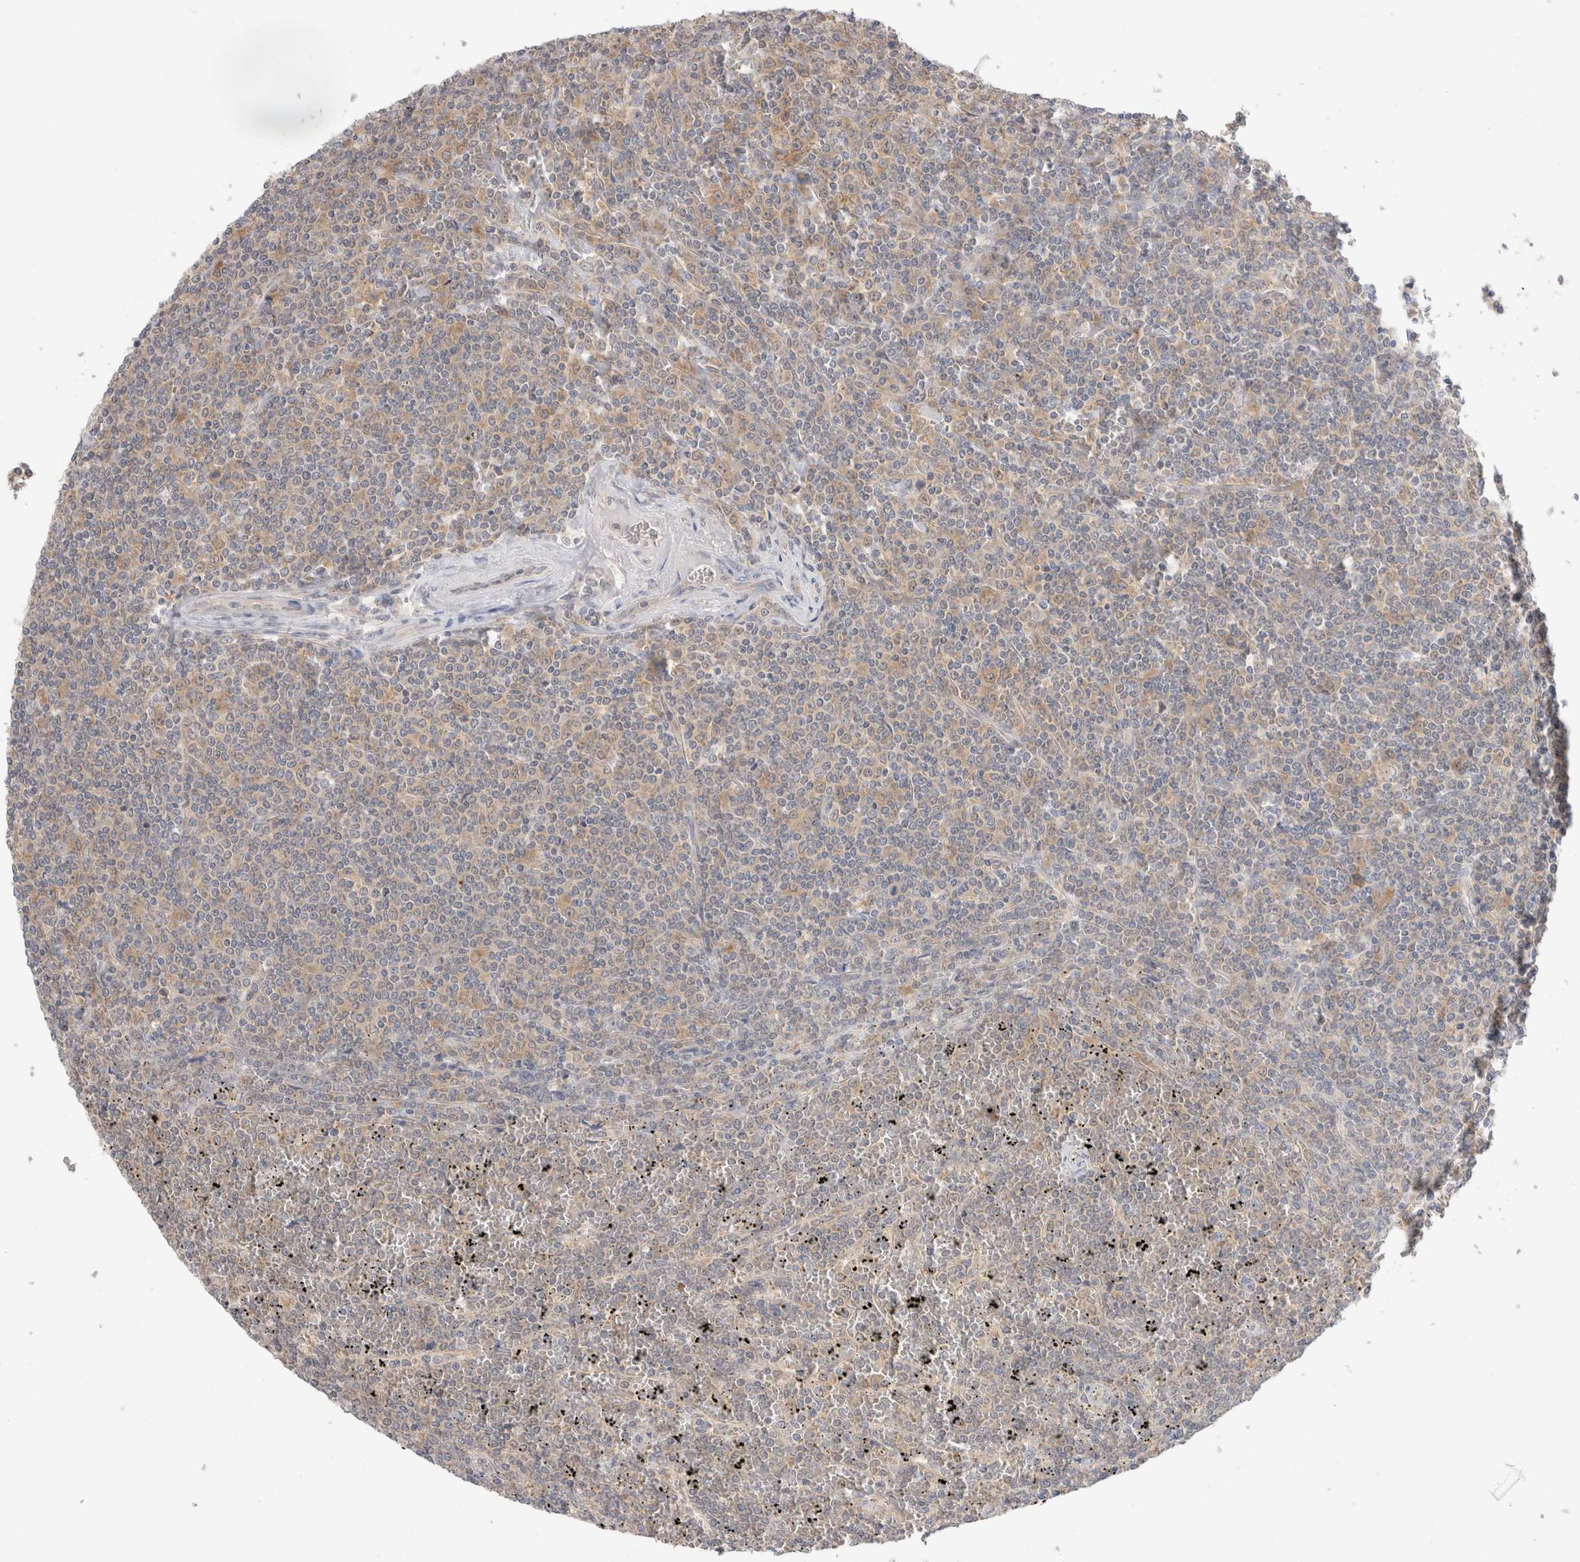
{"staining": {"intensity": "weak", "quantity": "25%-75%", "location": "cytoplasmic/membranous"}, "tissue": "lymphoma", "cell_type": "Tumor cells", "image_type": "cancer", "snomed": [{"axis": "morphology", "description": "Malignant lymphoma, non-Hodgkin's type, Low grade"}, {"axis": "topography", "description": "Spleen"}], "caption": "DAB immunohistochemical staining of lymphoma exhibits weak cytoplasmic/membranous protein positivity in approximately 25%-75% of tumor cells.", "gene": "NDOR1", "patient": {"sex": "female", "age": 19}}